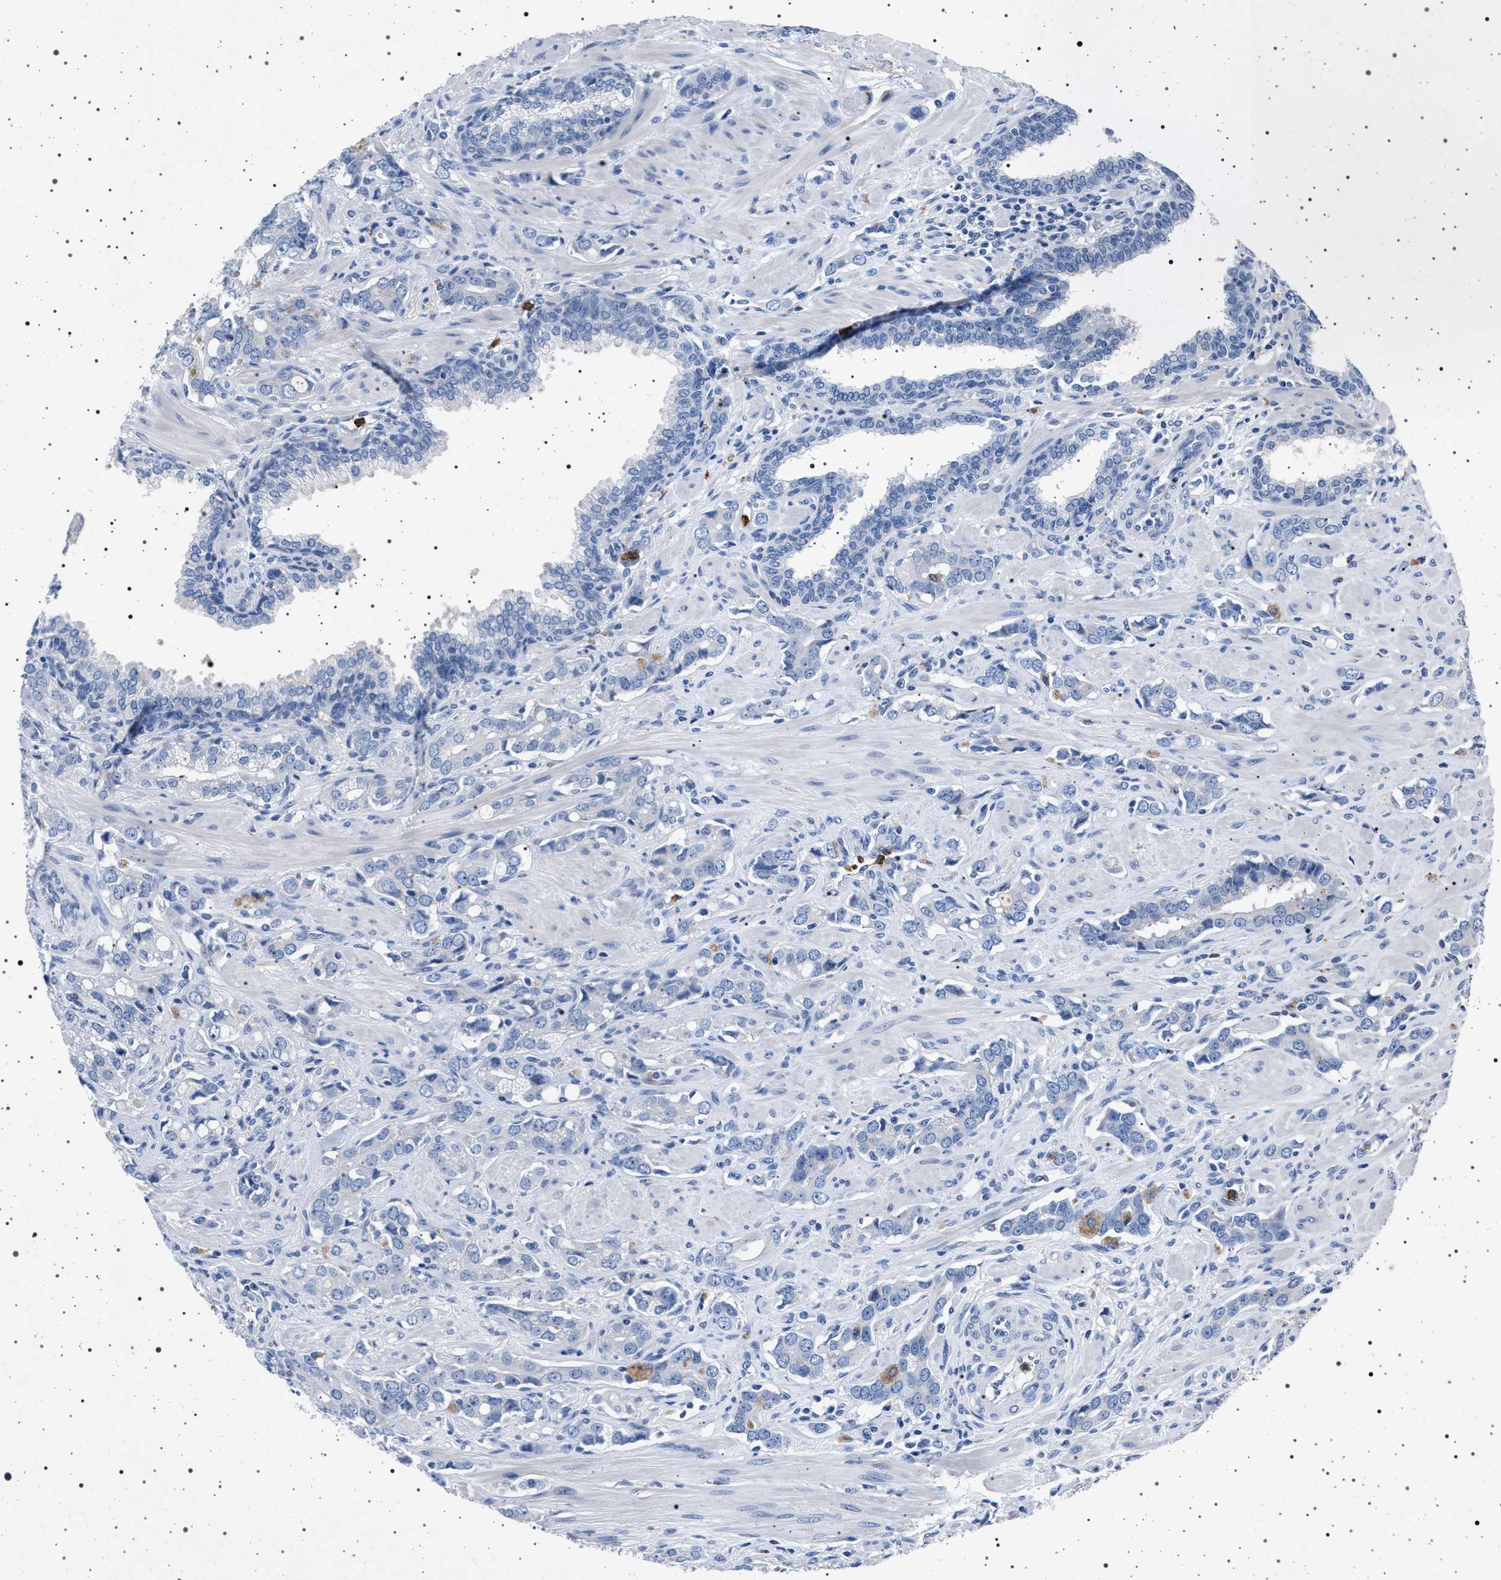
{"staining": {"intensity": "negative", "quantity": "none", "location": "none"}, "tissue": "prostate cancer", "cell_type": "Tumor cells", "image_type": "cancer", "snomed": [{"axis": "morphology", "description": "Adenocarcinoma, High grade"}, {"axis": "topography", "description": "Prostate"}], "caption": "Immunohistochemistry of human adenocarcinoma (high-grade) (prostate) demonstrates no expression in tumor cells.", "gene": "NAT9", "patient": {"sex": "male", "age": 52}}